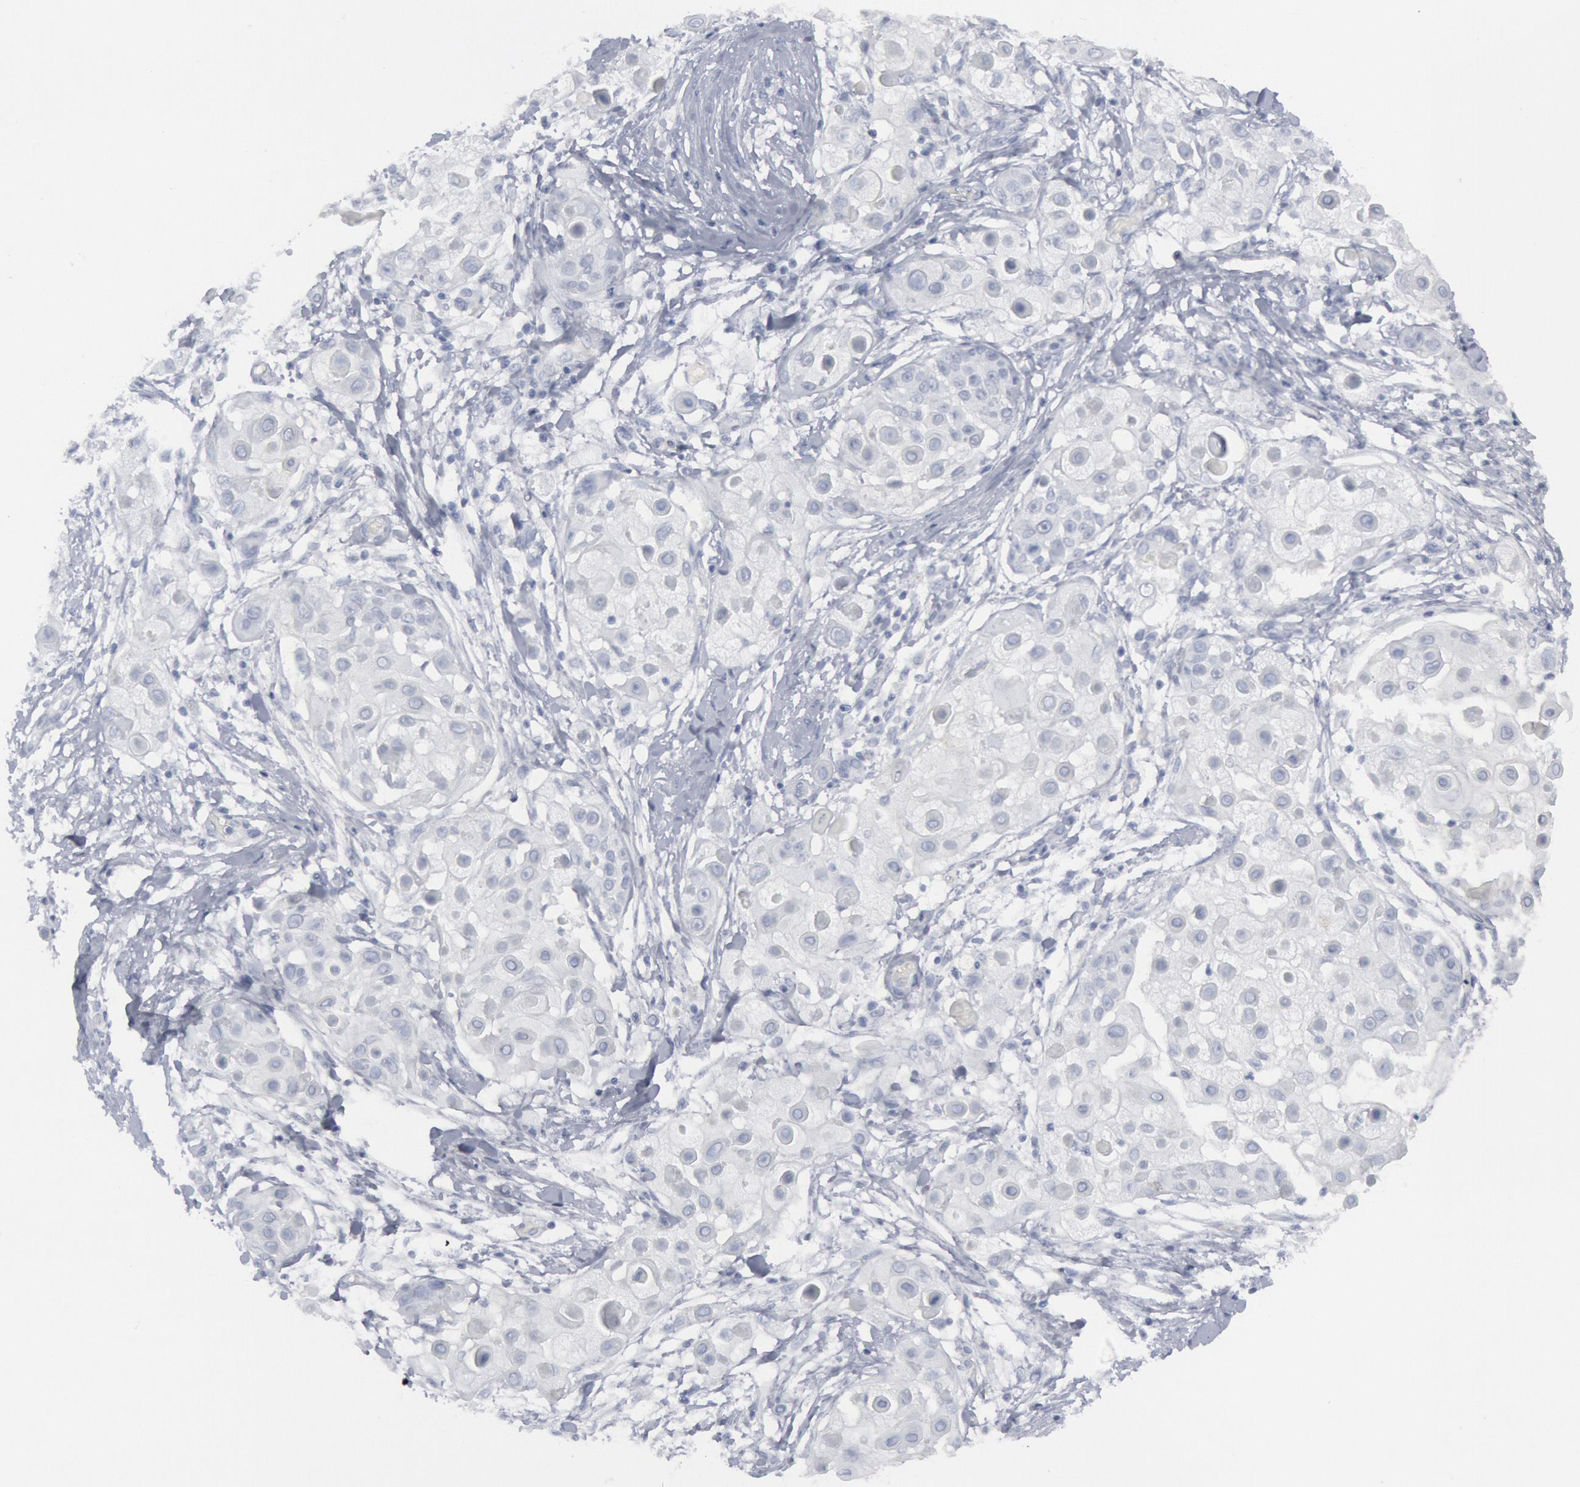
{"staining": {"intensity": "negative", "quantity": "none", "location": "none"}, "tissue": "skin cancer", "cell_type": "Tumor cells", "image_type": "cancer", "snomed": [{"axis": "morphology", "description": "Squamous cell carcinoma, NOS"}, {"axis": "topography", "description": "Skin"}], "caption": "High power microscopy image of an immunohistochemistry (IHC) histopathology image of squamous cell carcinoma (skin), revealing no significant staining in tumor cells. (Brightfield microscopy of DAB (3,3'-diaminobenzidine) immunohistochemistry at high magnification).", "gene": "DMC1", "patient": {"sex": "female", "age": 57}}